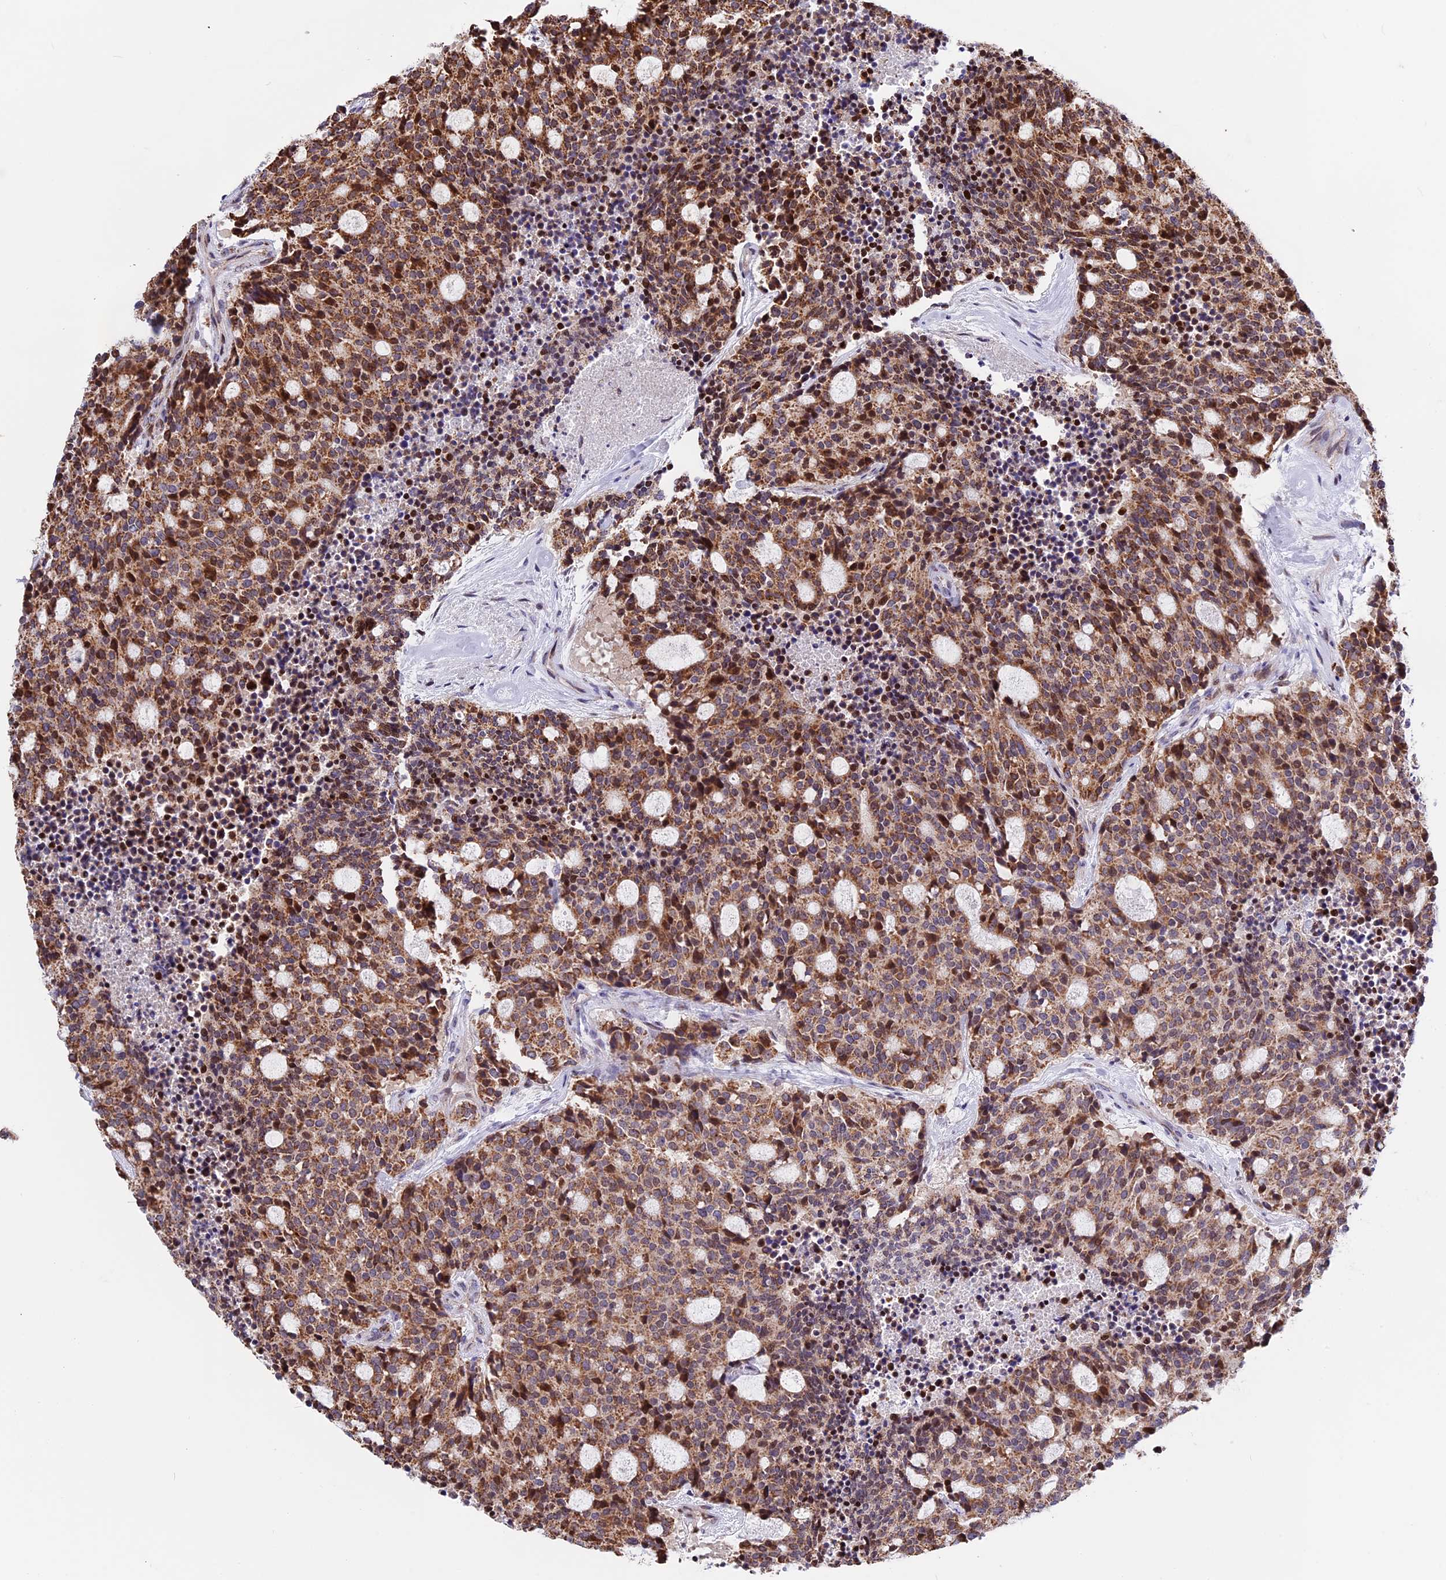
{"staining": {"intensity": "moderate", "quantity": ">75%", "location": "cytoplasmic/membranous,nuclear"}, "tissue": "carcinoid", "cell_type": "Tumor cells", "image_type": "cancer", "snomed": [{"axis": "morphology", "description": "Carcinoid, malignant, NOS"}, {"axis": "topography", "description": "Pancreas"}], "caption": "High-power microscopy captured an immunohistochemistry (IHC) histopathology image of carcinoid (malignant), revealing moderate cytoplasmic/membranous and nuclear expression in about >75% of tumor cells.", "gene": "FAM174C", "patient": {"sex": "female", "age": 54}}